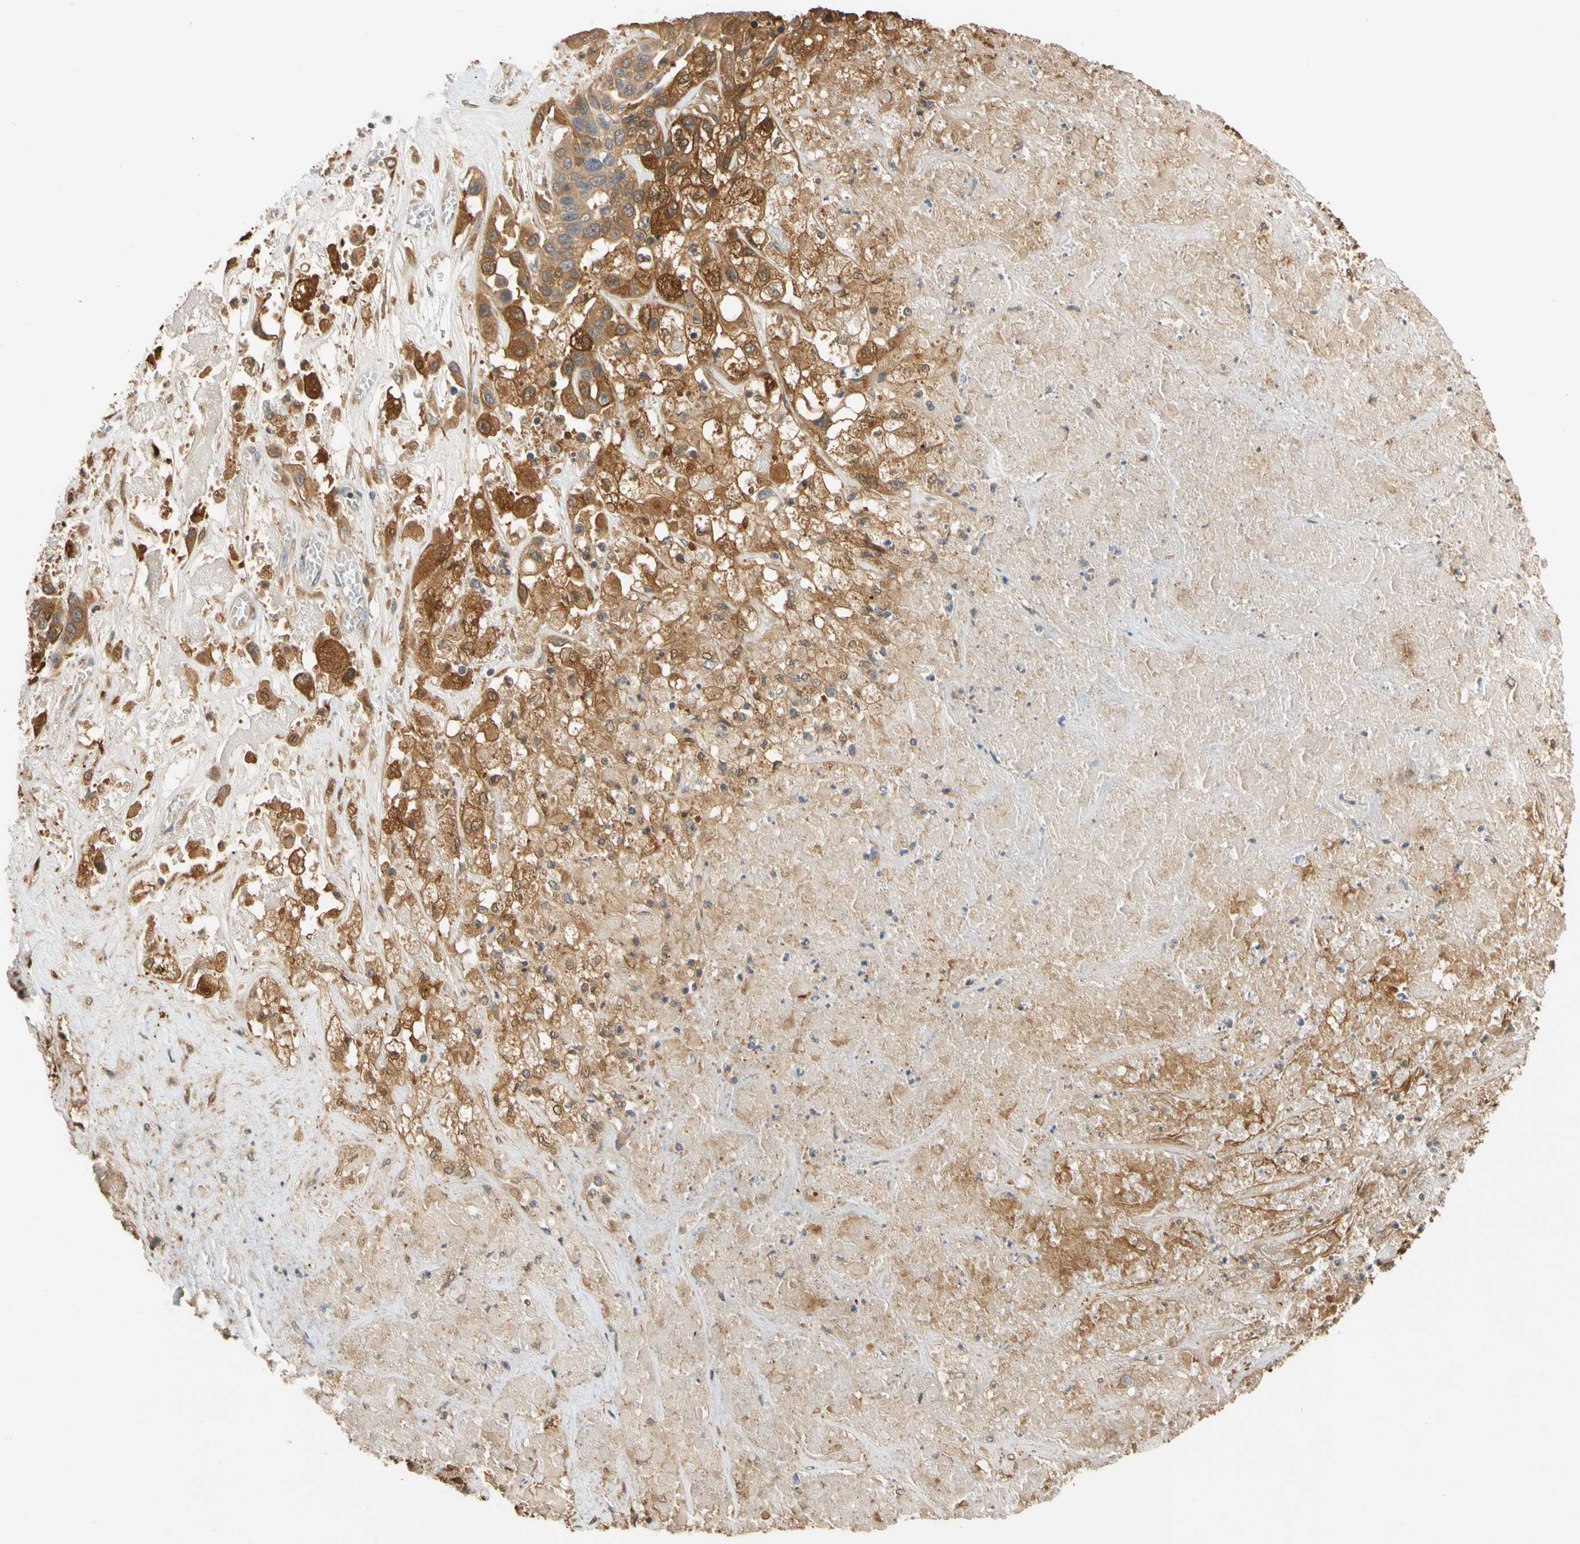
{"staining": {"intensity": "moderate", "quantity": "<25%", "location": "cytoplasmic/membranous"}, "tissue": "liver cancer", "cell_type": "Tumor cells", "image_type": "cancer", "snomed": [{"axis": "morphology", "description": "Cholangiocarcinoma"}, {"axis": "topography", "description": "Liver"}], "caption": "Immunohistochemical staining of cholangiocarcinoma (liver) shows low levels of moderate cytoplasmic/membranous protein staining in about <25% of tumor cells.", "gene": "GPSM2", "patient": {"sex": "female", "age": 52}}